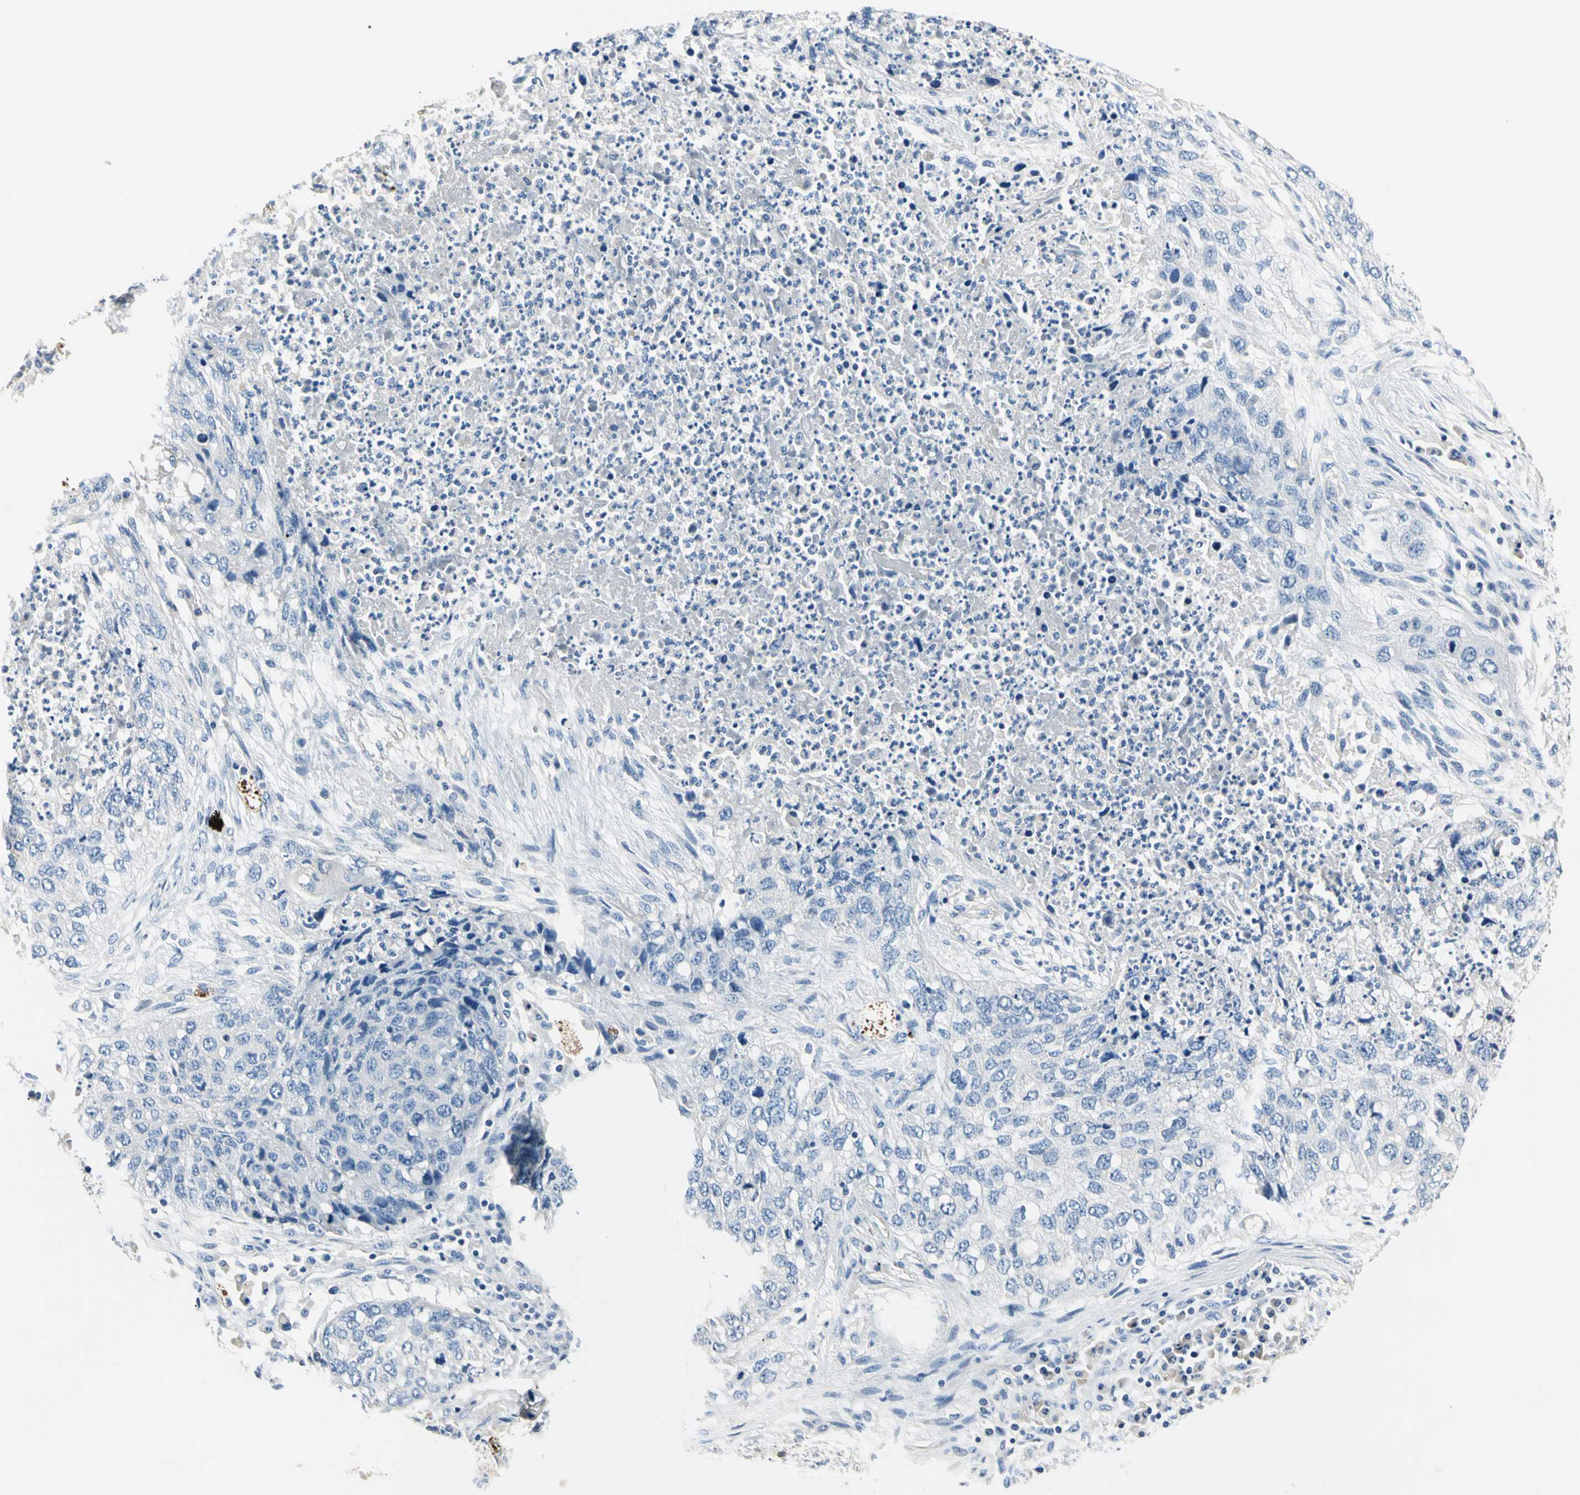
{"staining": {"intensity": "negative", "quantity": "none", "location": "none"}, "tissue": "lung cancer", "cell_type": "Tumor cells", "image_type": "cancer", "snomed": [{"axis": "morphology", "description": "Squamous cell carcinoma, NOS"}, {"axis": "topography", "description": "Lung"}], "caption": "Immunohistochemical staining of lung cancer (squamous cell carcinoma) displays no significant staining in tumor cells. (Stains: DAB (3,3'-diaminobenzidine) immunohistochemistry (IHC) with hematoxylin counter stain, Microscopy: brightfield microscopy at high magnification).", "gene": "TGFBR3", "patient": {"sex": "female", "age": 63}}